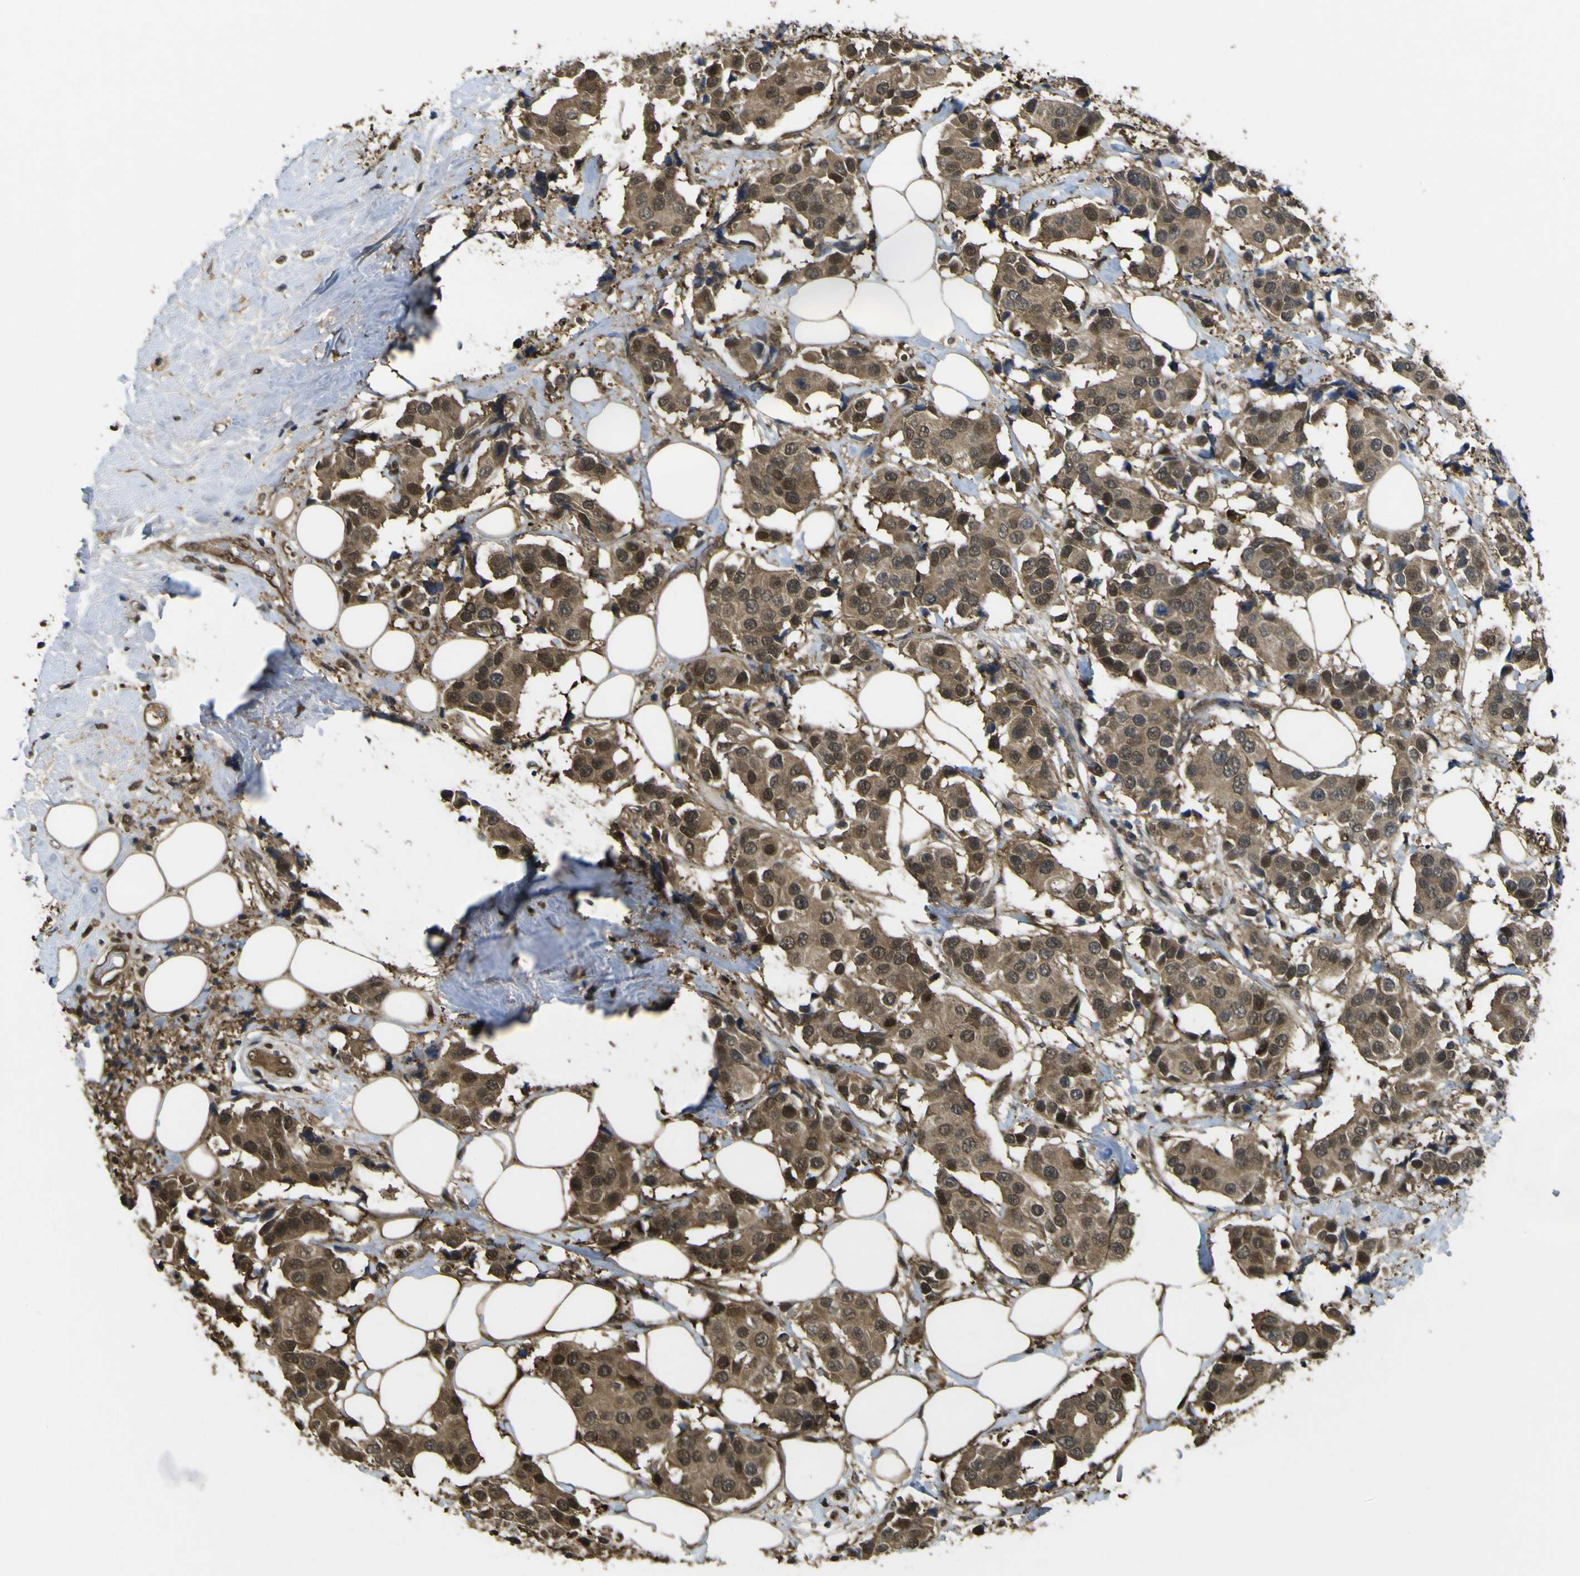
{"staining": {"intensity": "moderate", "quantity": ">75%", "location": "cytoplasmic/membranous,nuclear"}, "tissue": "breast cancer", "cell_type": "Tumor cells", "image_type": "cancer", "snomed": [{"axis": "morphology", "description": "Normal tissue, NOS"}, {"axis": "morphology", "description": "Duct carcinoma"}, {"axis": "topography", "description": "Breast"}], "caption": "Human breast intraductal carcinoma stained with a brown dye reveals moderate cytoplasmic/membranous and nuclear positive staining in about >75% of tumor cells.", "gene": "YWHAG", "patient": {"sex": "female", "age": 39}}